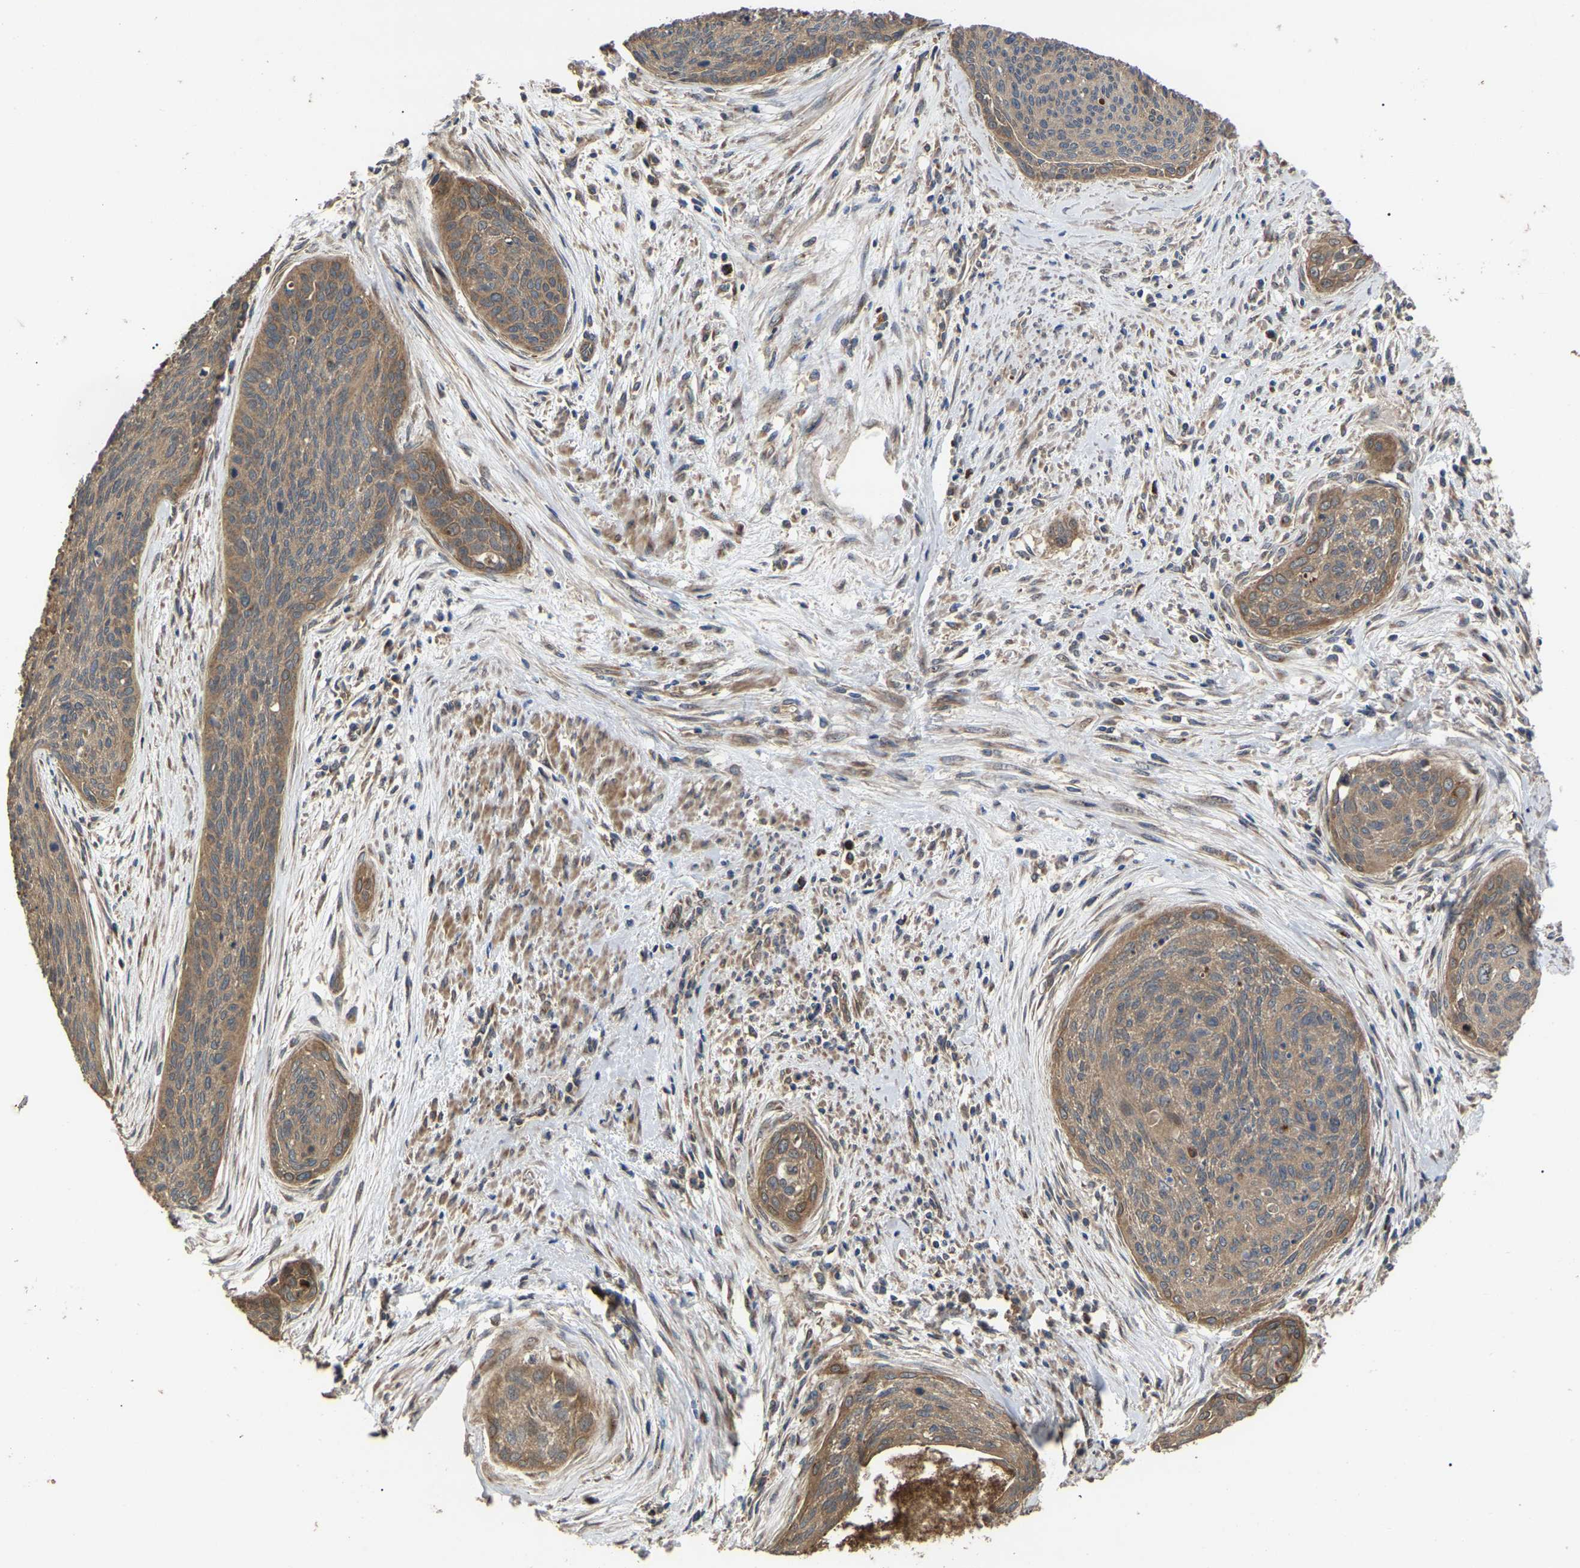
{"staining": {"intensity": "weak", "quantity": ">75%", "location": "cytoplasmic/membranous"}, "tissue": "cervical cancer", "cell_type": "Tumor cells", "image_type": "cancer", "snomed": [{"axis": "morphology", "description": "Squamous cell carcinoma, NOS"}, {"axis": "topography", "description": "Cervix"}], "caption": "Immunohistochemistry (IHC) staining of cervical cancer, which reveals low levels of weak cytoplasmic/membranous positivity in about >75% of tumor cells indicating weak cytoplasmic/membranous protein positivity. The staining was performed using DAB (brown) for protein detection and nuclei were counterstained in hematoxylin (blue).", "gene": "GCC1", "patient": {"sex": "female", "age": 55}}